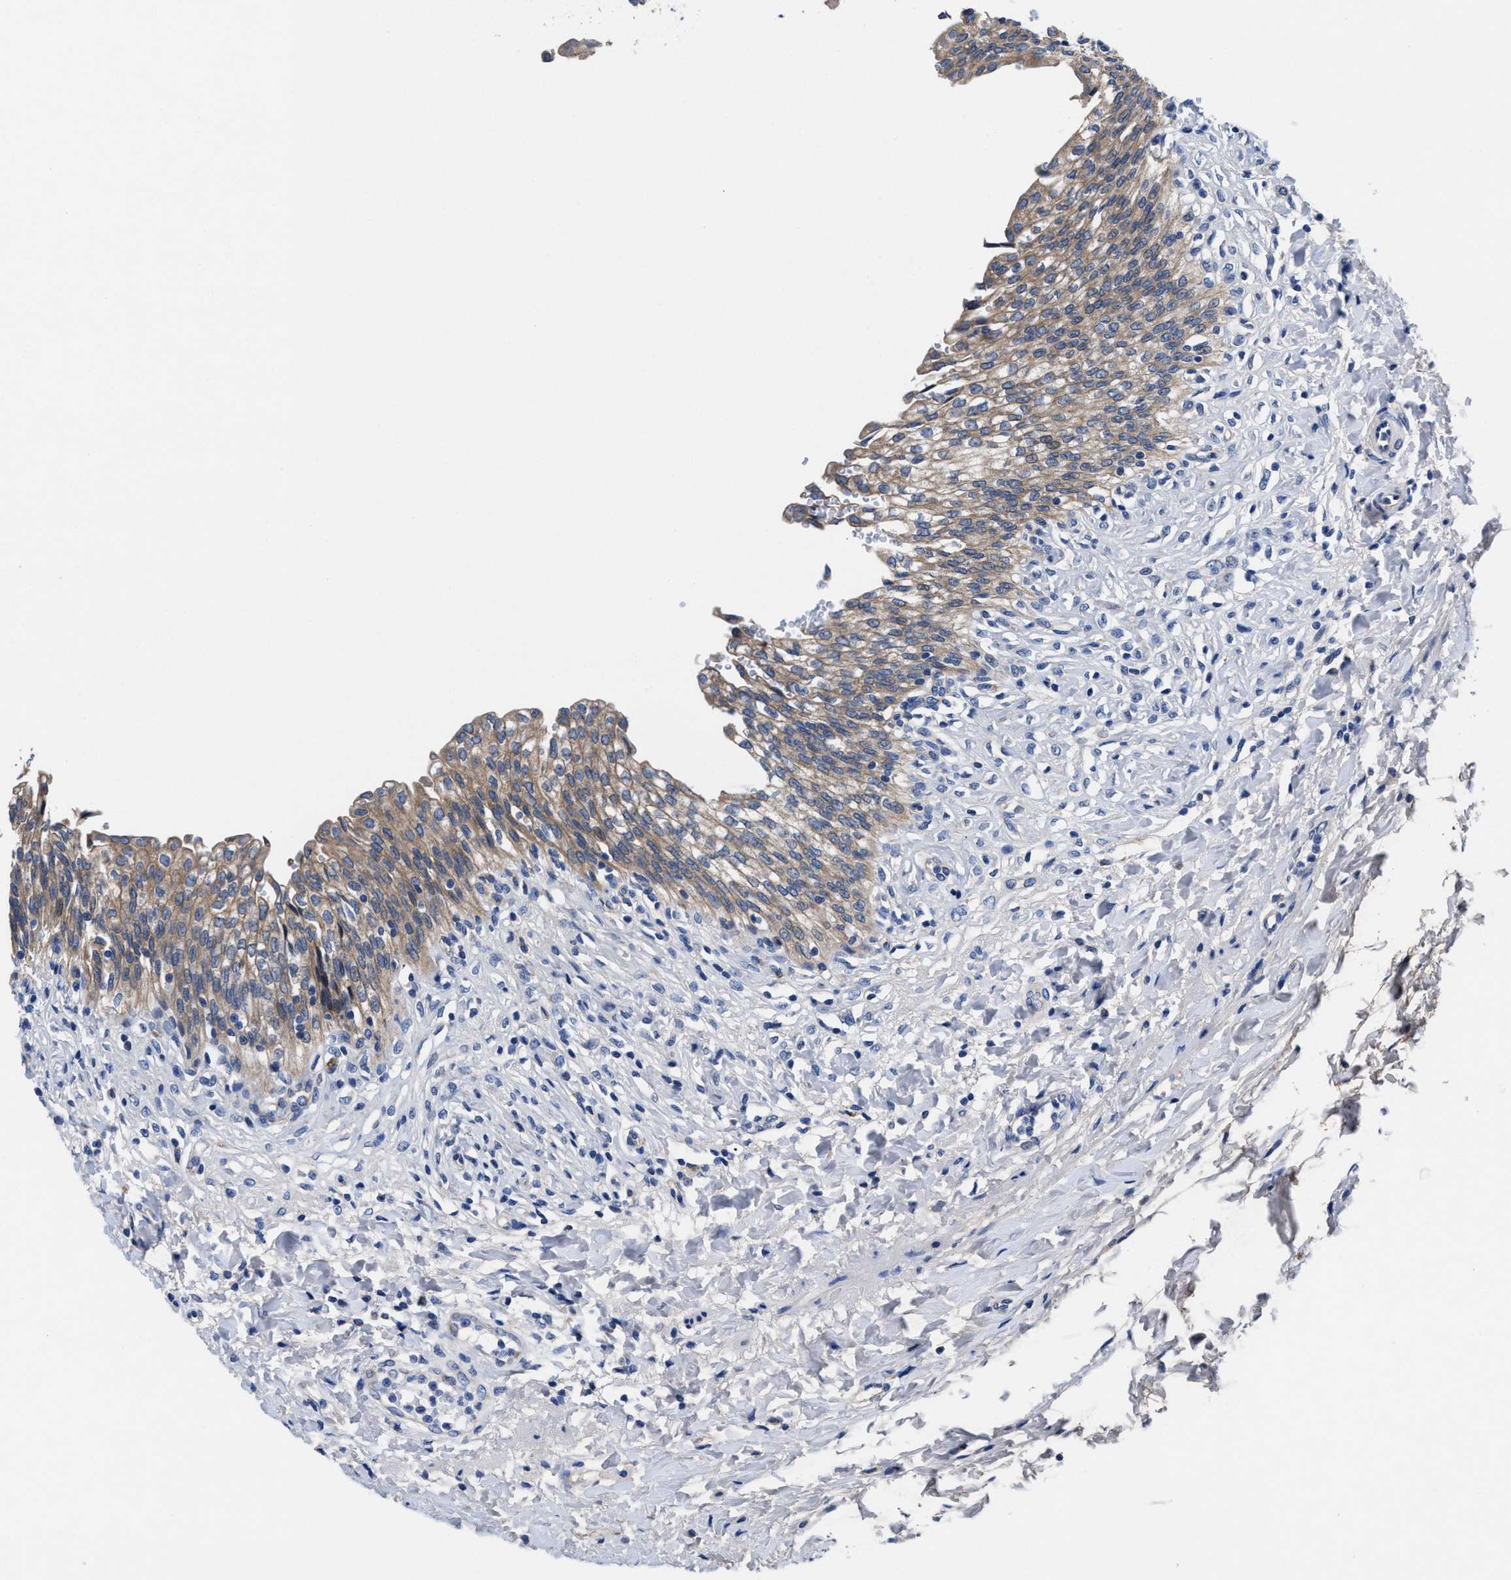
{"staining": {"intensity": "weak", "quantity": ">75%", "location": "cytoplasmic/membranous"}, "tissue": "urinary bladder", "cell_type": "Urothelial cells", "image_type": "normal", "snomed": [{"axis": "morphology", "description": "Urothelial carcinoma, High grade"}, {"axis": "topography", "description": "Urinary bladder"}], "caption": "This micrograph exhibits immunohistochemistry staining of benign human urinary bladder, with low weak cytoplasmic/membranous expression in approximately >75% of urothelial cells.", "gene": "DHRS13", "patient": {"sex": "male", "age": 46}}